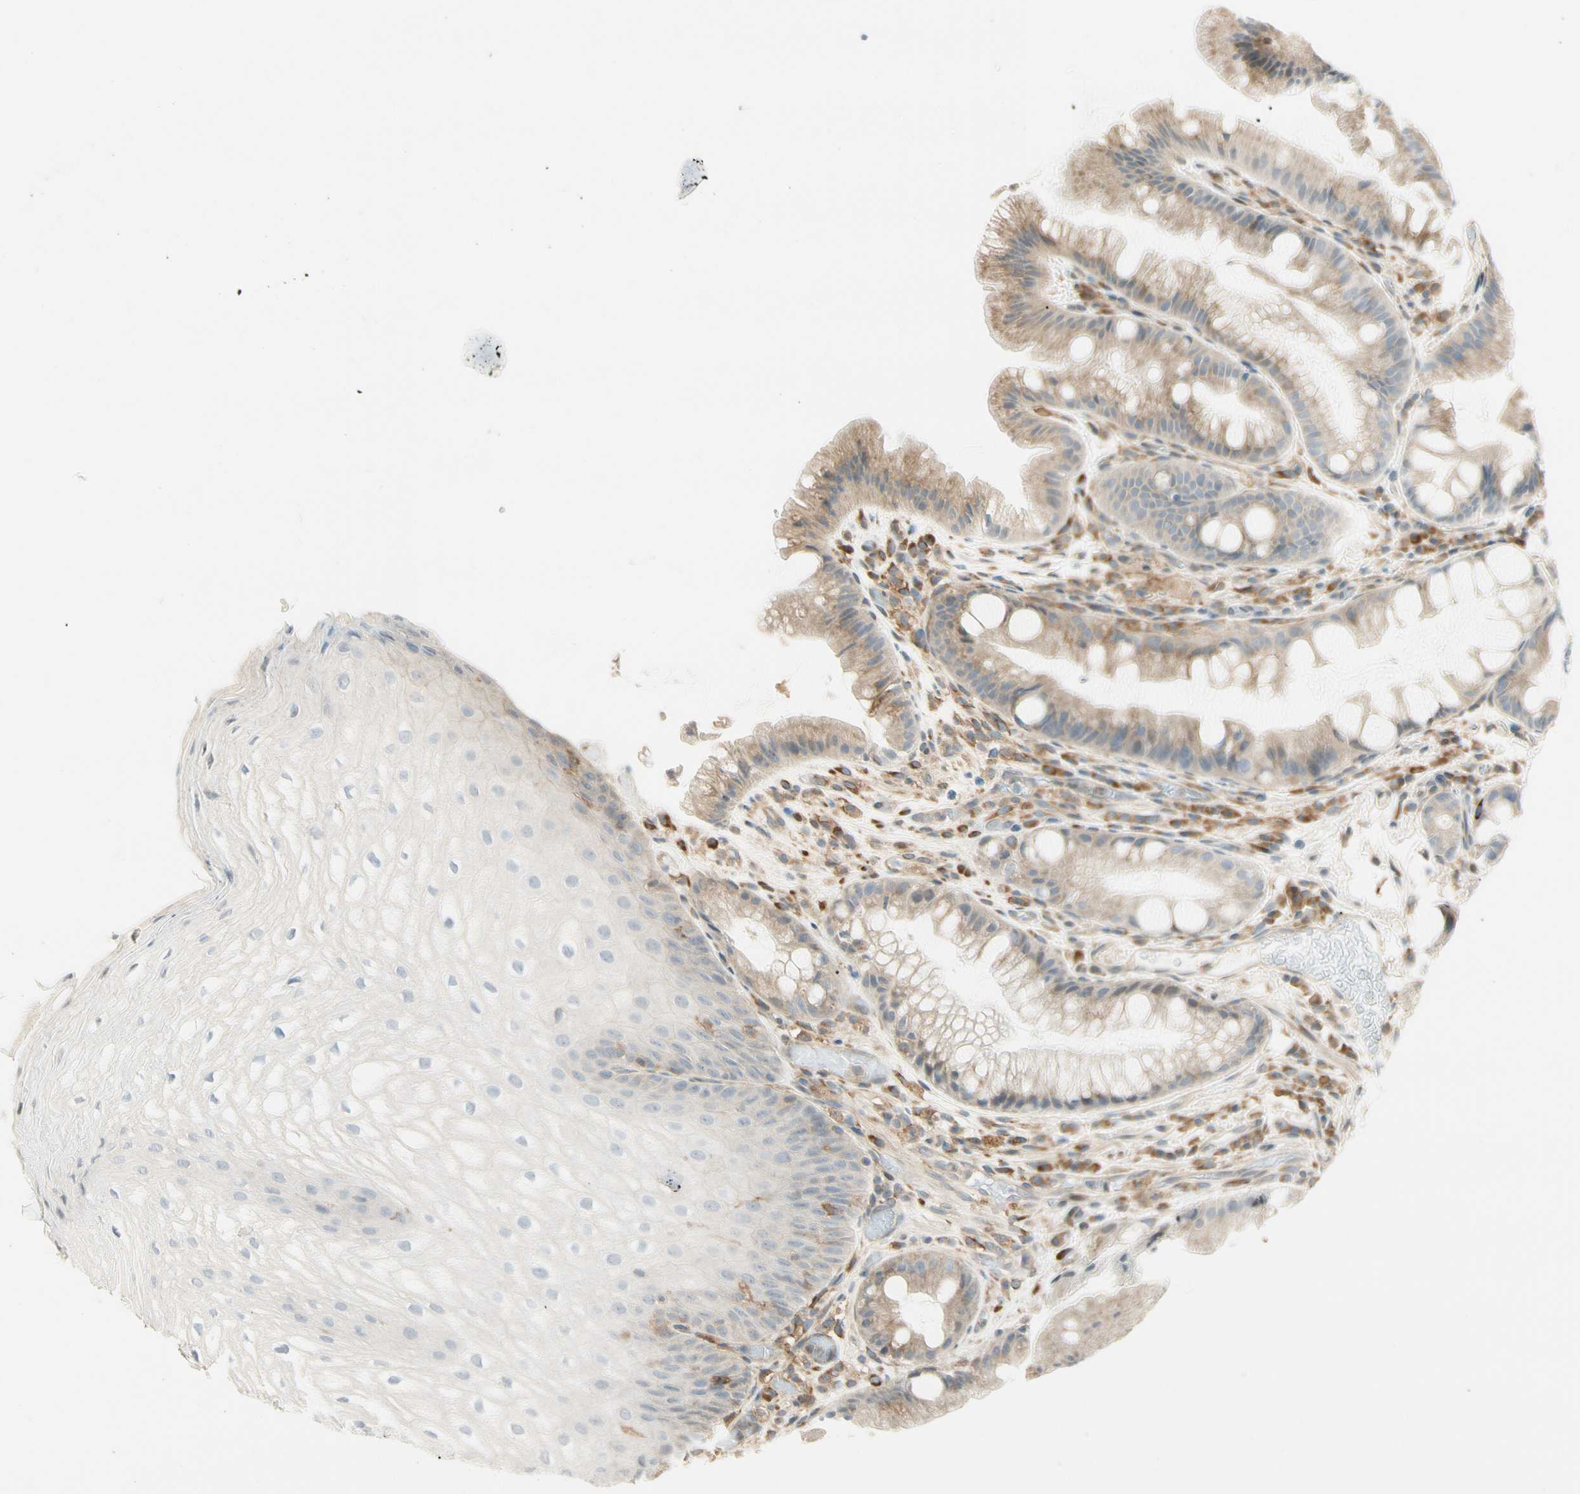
{"staining": {"intensity": "weak", "quantity": "25%-75%", "location": "cytoplasmic/membranous"}, "tissue": "stomach", "cell_type": "Glandular cells", "image_type": "normal", "snomed": [{"axis": "morphology", "description": "Normal tissue, NOS"}, {"axis": "topography", "description": "Stomach, upper"}], "caption": "This image demonstrates IHC staining of unremarkable stomach, with low weak cytoplasmic/membranous positivity in about 25%-75% of glandular cells.", "gene": "FNDC3B", "patient": {"sex": "male", "age": 72}}